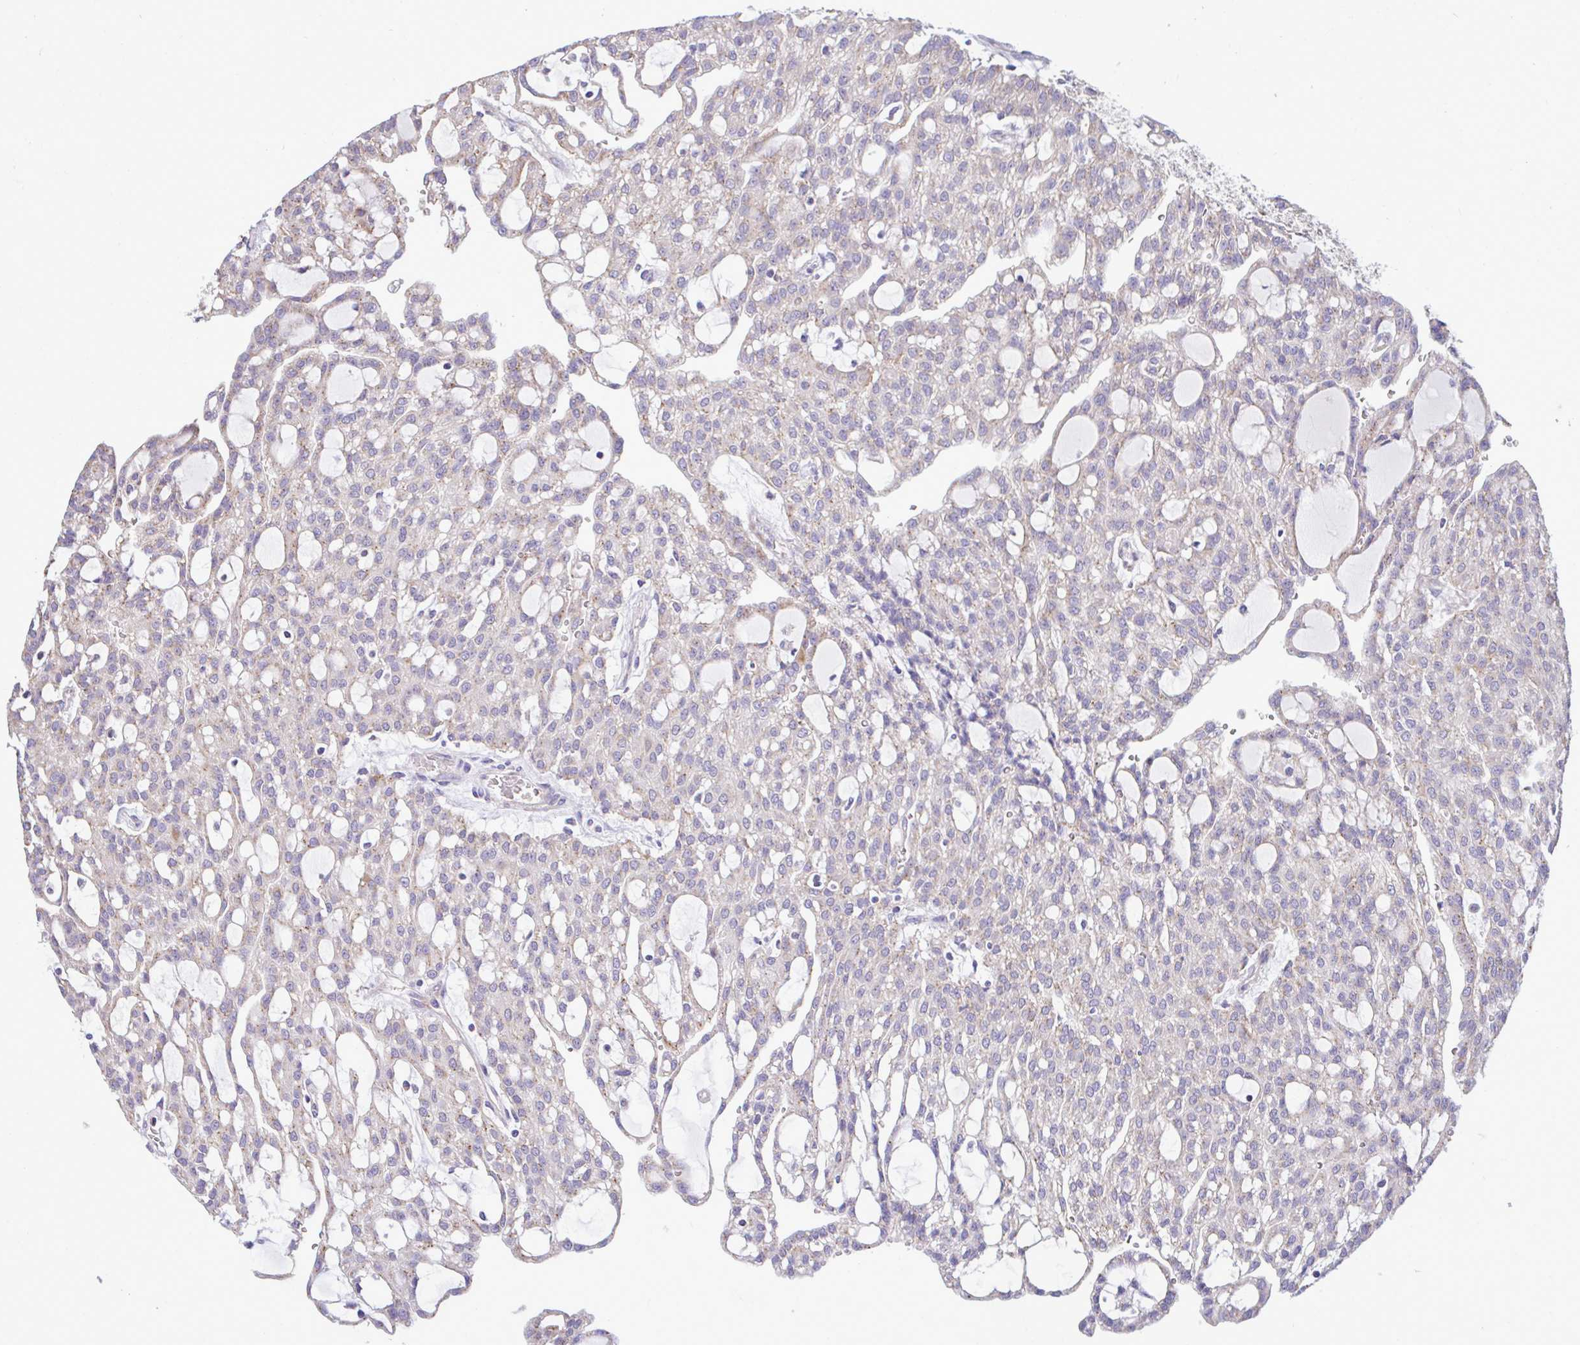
{"staining": {"intensity": "moderate", "quantity": "<25%", "location": "cytoplasmic/membranous"}, "tissue": "renal cancer", "cell_type": "Tumor cells", "image_type": "cancer", "snomed": [{"axis": "morphology", "description": "Adenocarcinoma, NOS"}, {"axis": "topography", "description": "Kidney"}], "caption": "Brown immunohistochemical staining in renal cancer (adenocarcinoma) displays moderate cytoplasmic/membranous staining in approximately <25% of tumor cells. Immunohistochemistry stains the protein in brown and the nuclei are stained blue.", "gene": "SARS2", "patient": {"sex": "male", "age": 63}}